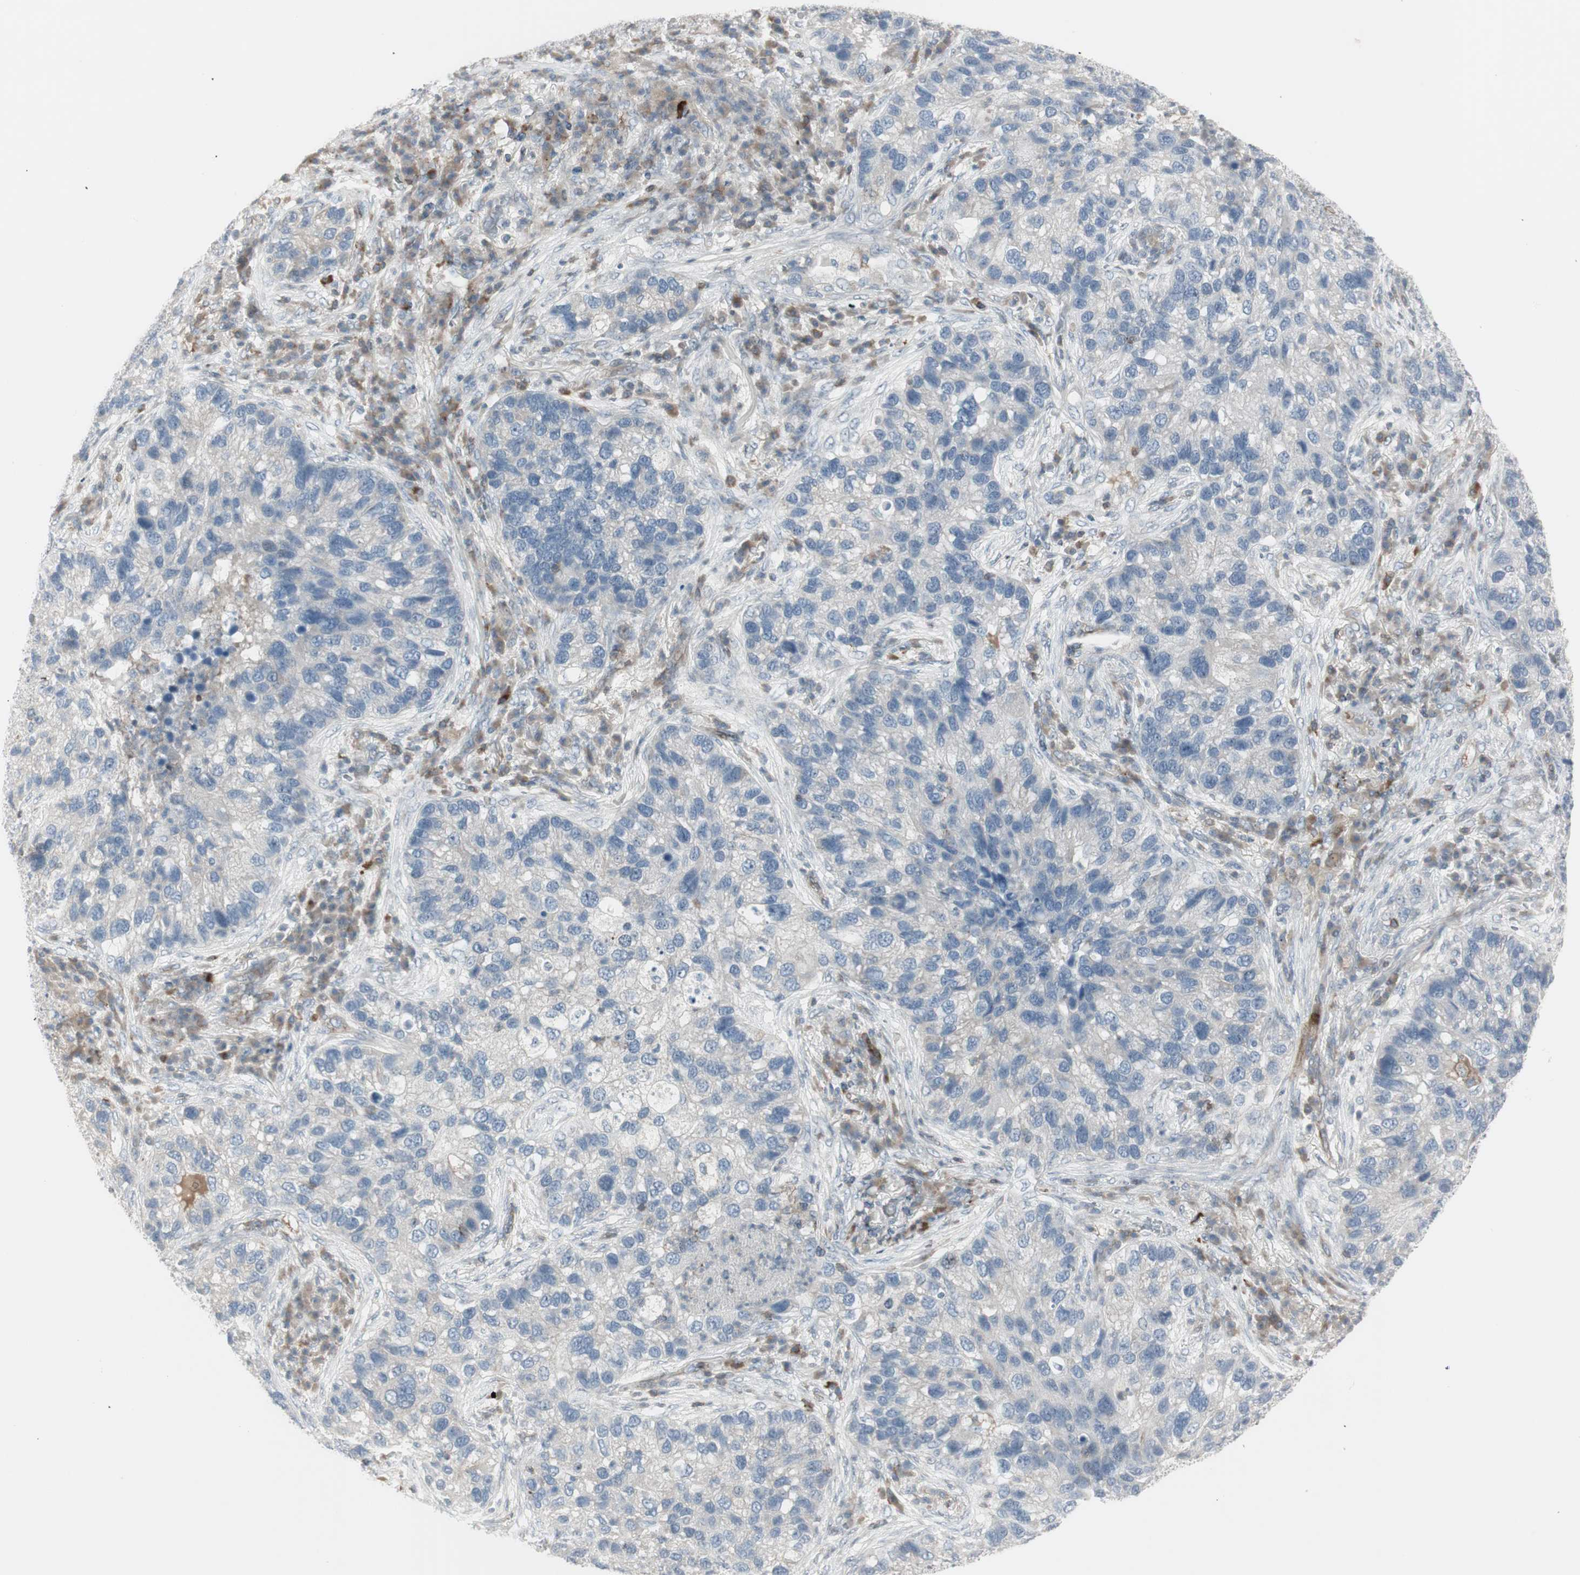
{"staining": {"intensity": "negative", "quantity": "none", "location": "none"}, "tissue": "lung cancer", "cell_type": "Tumor cells", "image_type": "cancer", "snomed": [{"axis": "morphology", "description": "Normal tissue, NOS"}, {"axis": "morphology", "description": "Adenocarcinoma, NOS"}, {"axis": "topography", "description": "Bronchus"}, {"axis": "topography", "description": "Lung"}], "caption": "Adenocarcinoma (lung) was stained to show a protein in brown. There is no significant staining in tumor cells. Nuclei are stained in blue.", "gene": "MAP4K4", "patient": {"sex": "male", "age": 54}}